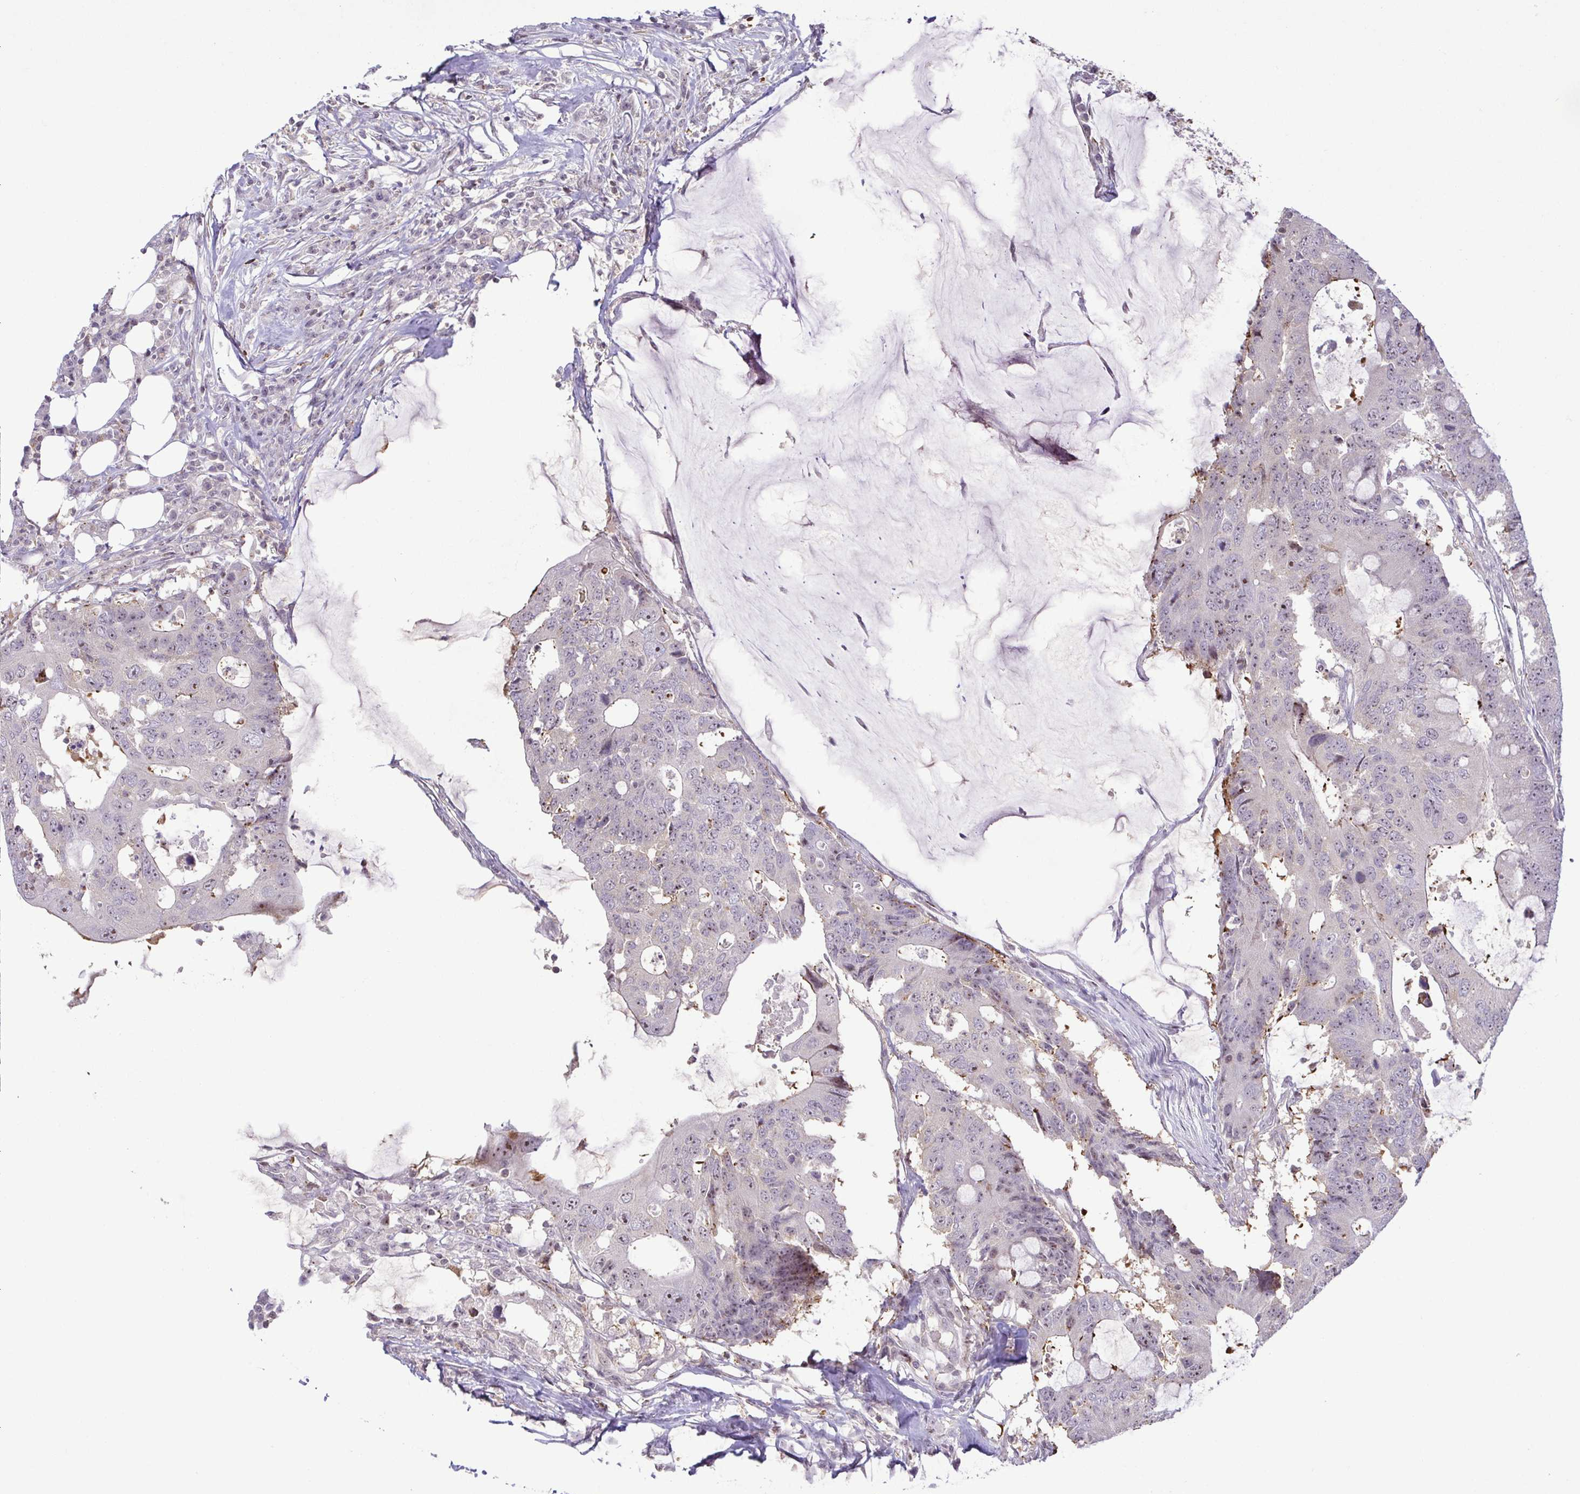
{"staining": {"intensity": "moderate", "quantity": "<25%", "location": "nuclear"}, "tissue": "colorectal cancer", "cell_type": "Tumor cells", "image_type": "cancer", "snomed": [{"axis": "morphology", "description": "Adenocarcinoma, NOS"}, {"axis": "topography", "description": "Colon"}], "caption": "About <25% of tumor cells in human colorectal cancer (adenocarcinoma) display moderate nuclear protein expression as visualized by brown immunohistochemical staining.", "gene": "RSL24D1", "patient": {"sex": "male", "age": 71}}